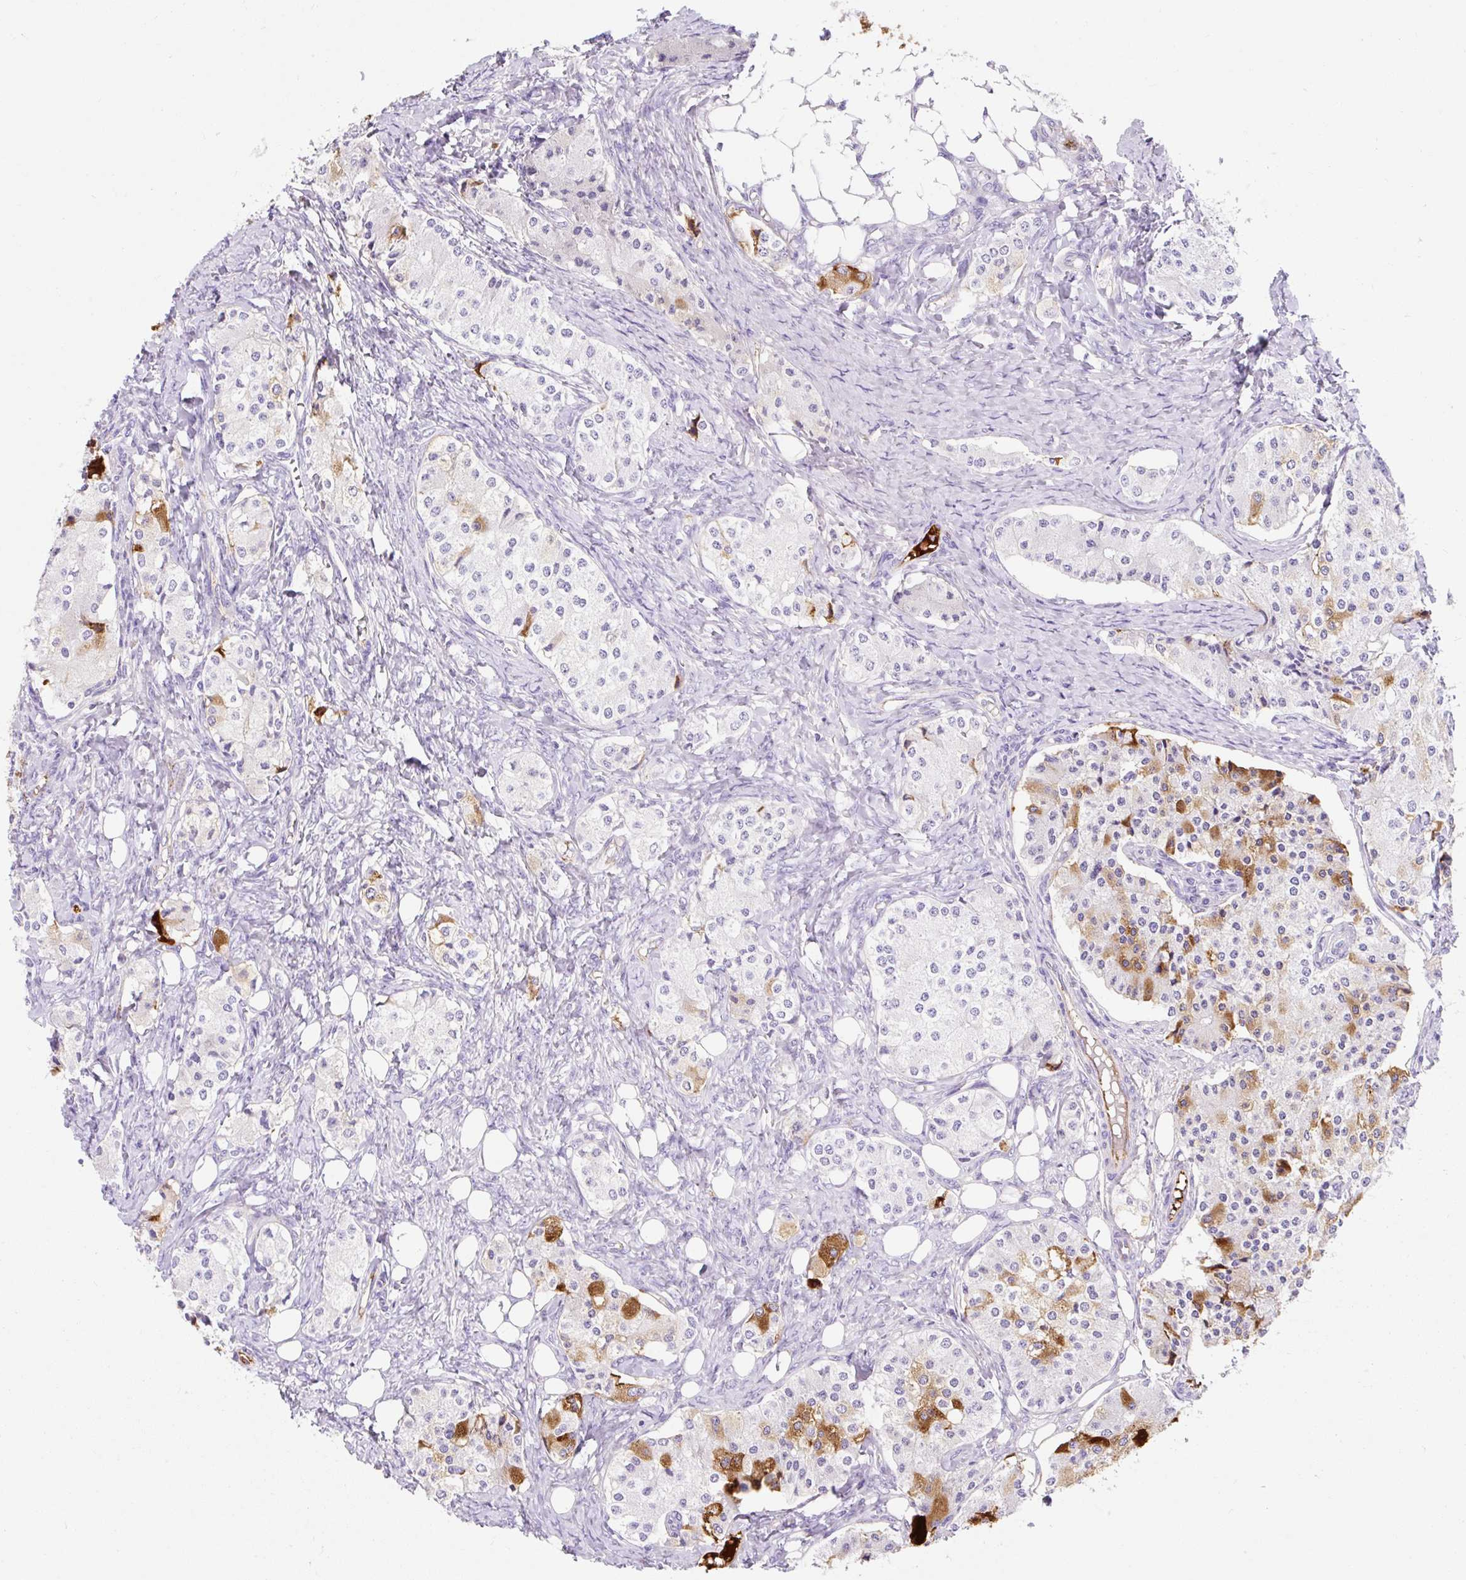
{"staining": {"intensity": "strong", "quantity": "<25%", "location": "cytoplasmic/membranous"}, "tissue": "carcinoid", "cell_type": "Tumor cells", "image_type": "cancer", "snomed": [{"axis": "morphology", "description": "Carcinoid, malignant, NOS"}, {"axis": "topography", "description": "Colon"}], "caption": "DAB (3,3'-diaminobenzidine) immunohistochemical staining of human malignant carcinoid reveals strong cytoplasmic/membranous protein expression in about <25% of tumor cells. (DAB IHC with brightfield microscopy, high magnification).", "gene": "APOC4-APOC2", "patient": {"sex": "female", "age": 52}}